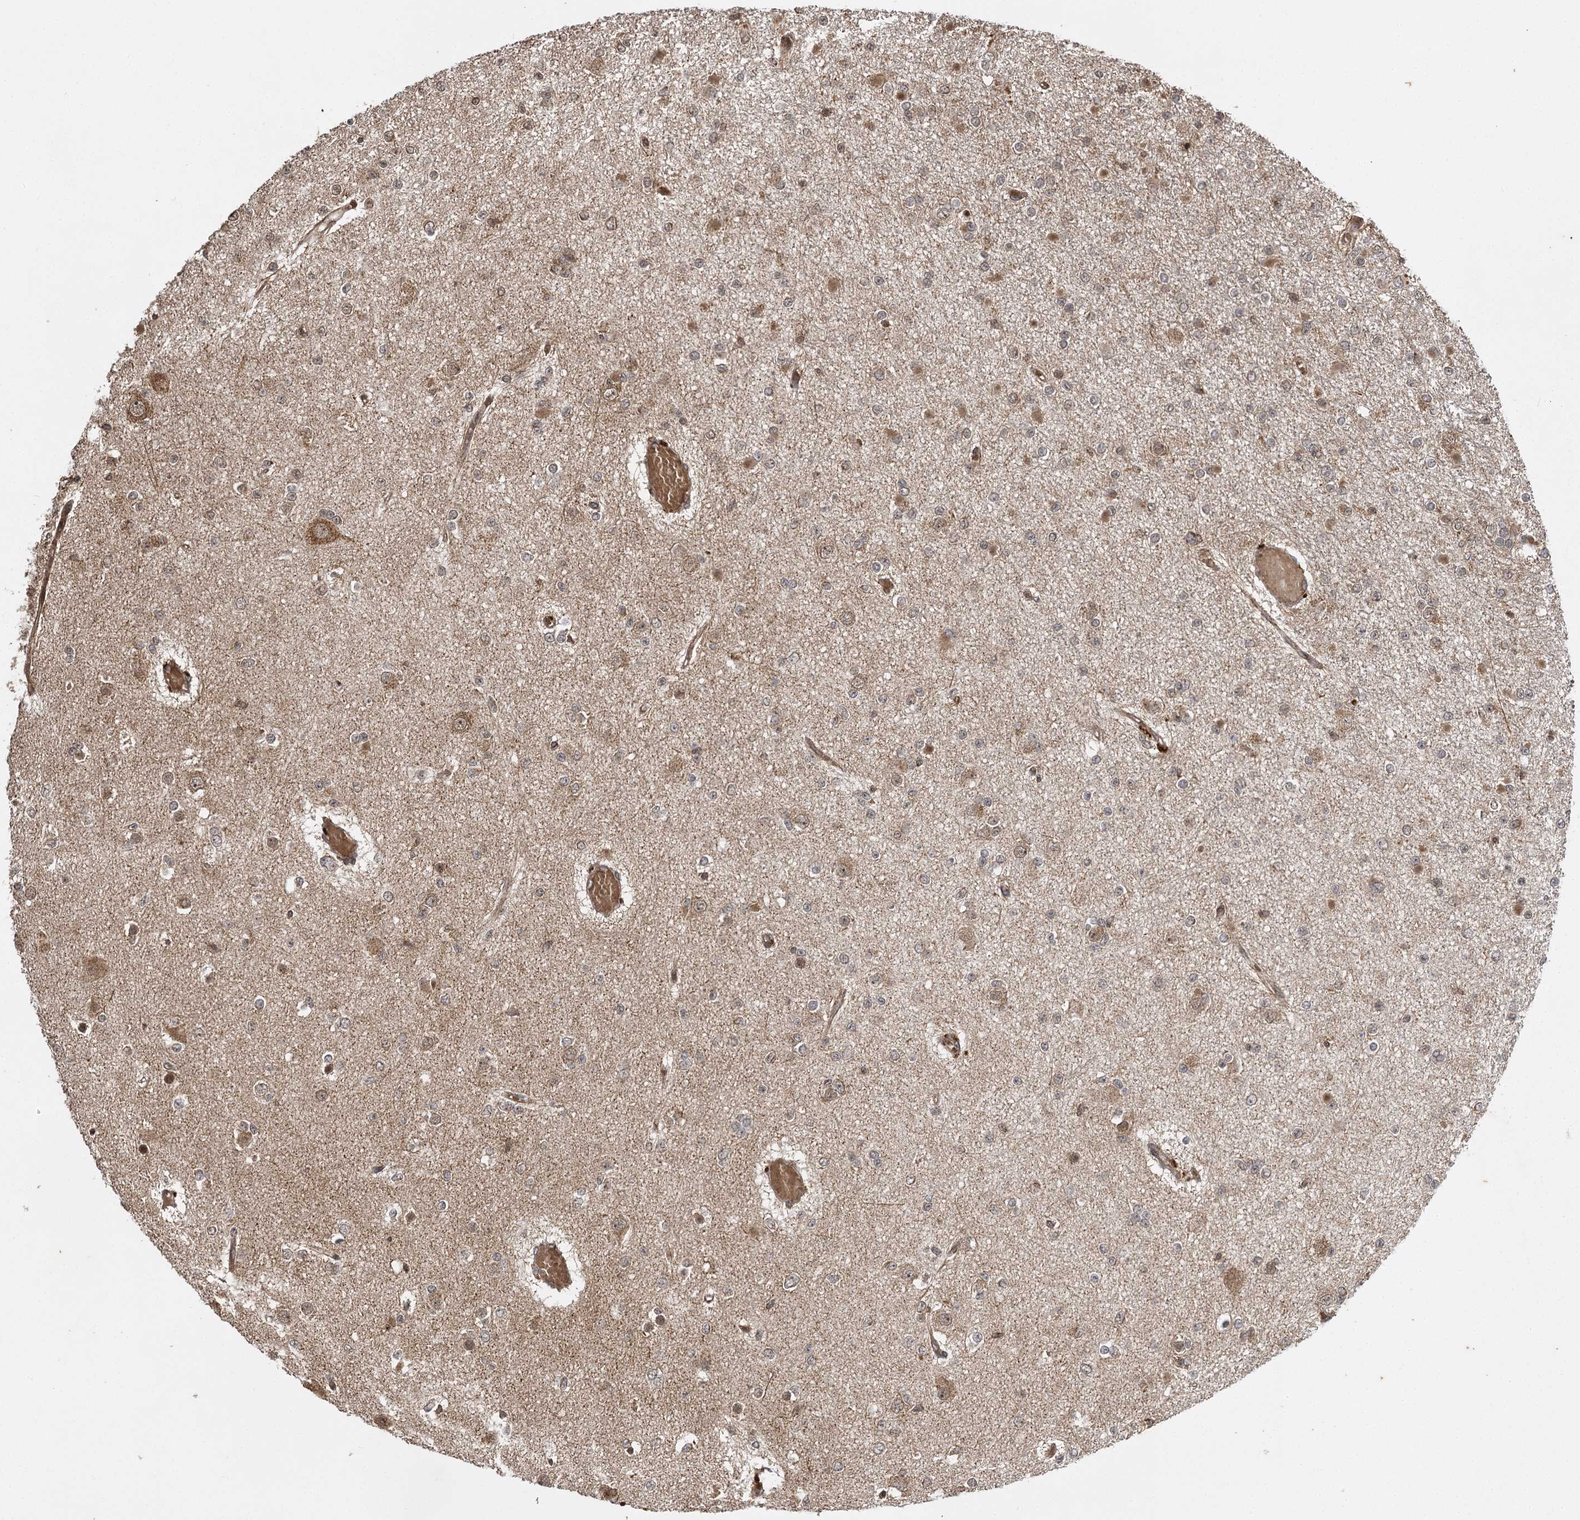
{"staining": {"intensity": "moderate", "quantity": "<25%", "location": "cytoplasmic/membranous,nuclear"}, "tissue": "glioma", "cell_type": "Tumor cells", "image_type": "cancer", "snomed": [{"axis": "morphology", "description": "Glioma, malignant, Low grade"}, {"axis": "topography", "description": "Brain"}], "caption": "A brown stain labels moderate cytoplasmic/membranous and nuclear expression of a protein in human glioma tumor cells. Using DAB (brown) and hematoxylin (blue) stains, captured at high magnification using brightfield microscopy.", "gene": "IL11RA", "patient": {"sex": "female", "age": 22}}